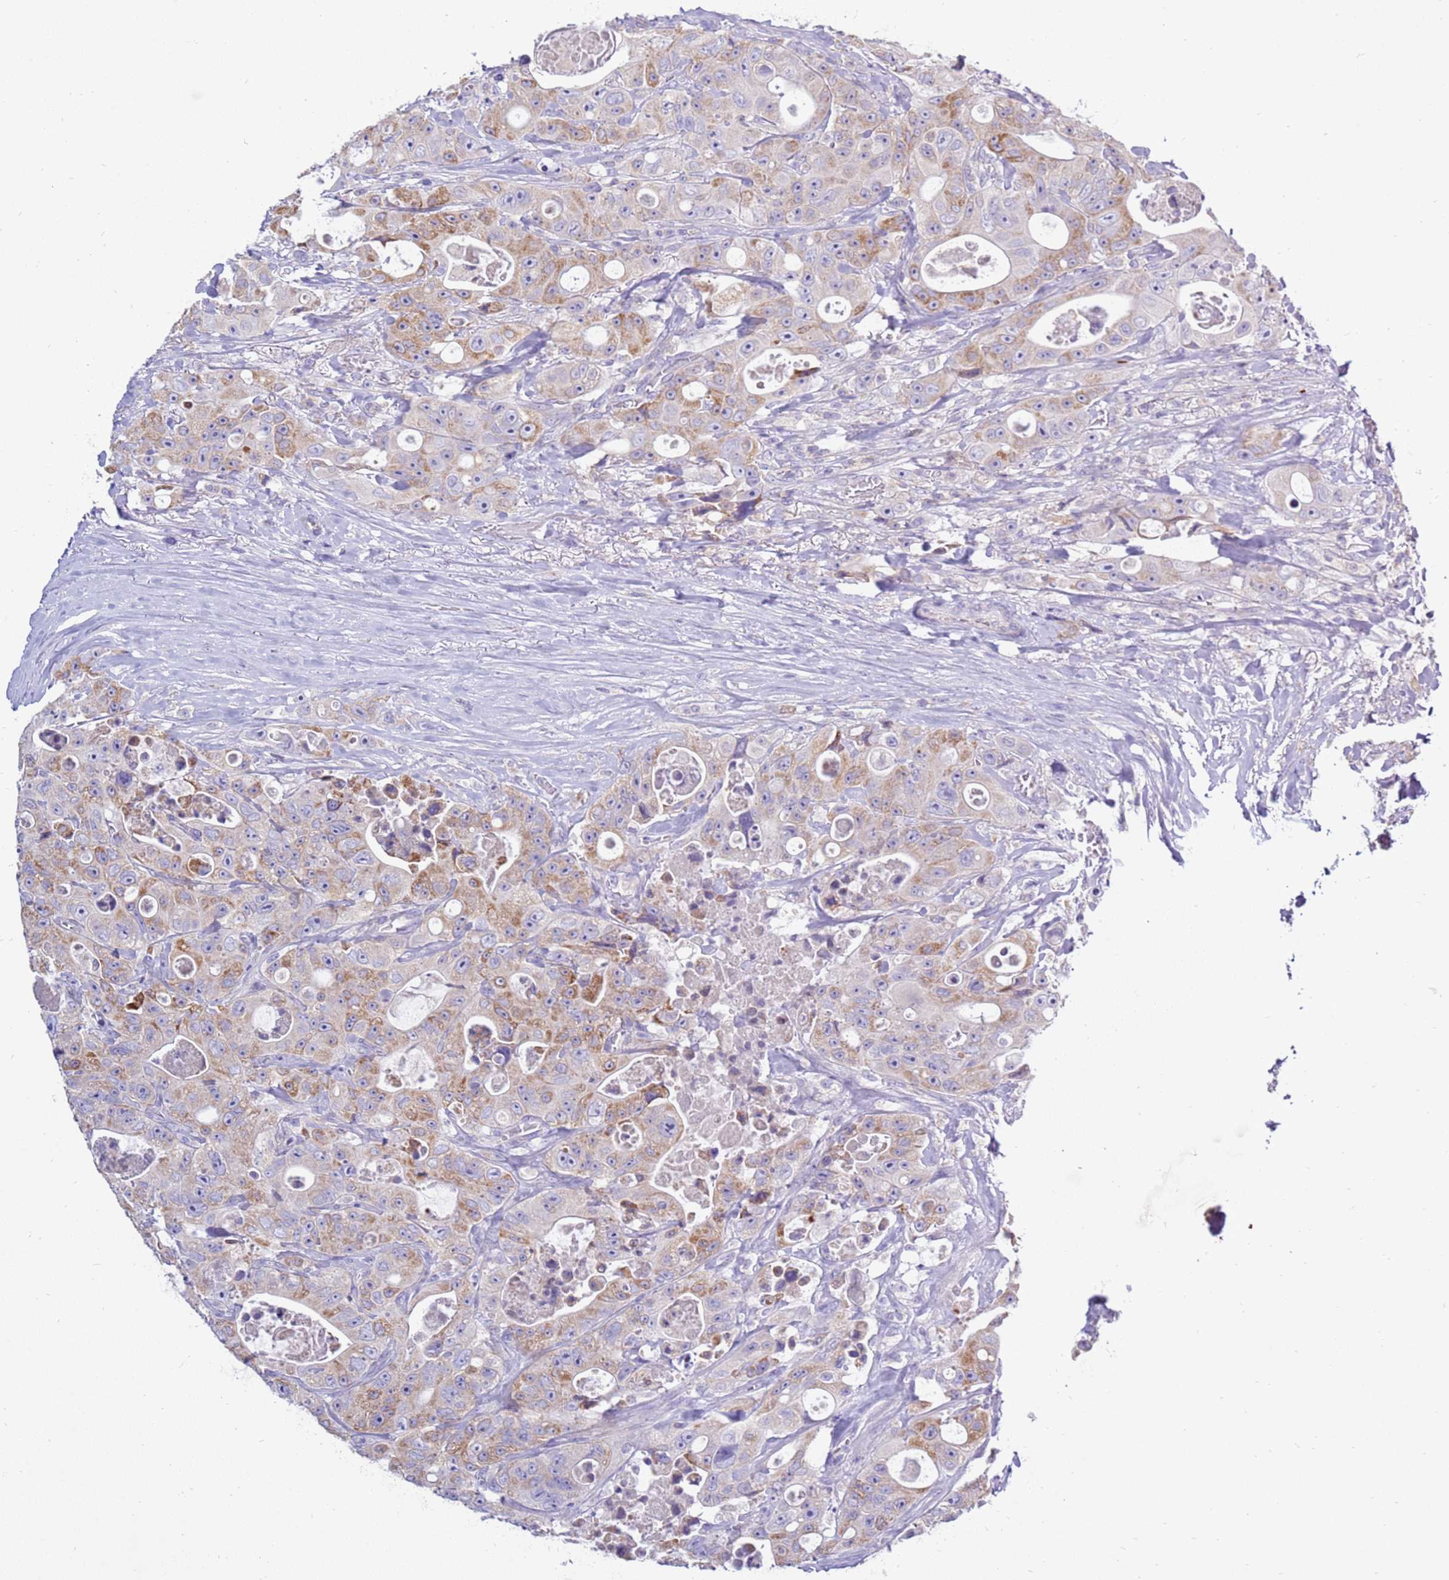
{"staining": {"intensity": "moderate", "quantity": "25%-75%", "location": "cytoplasmic/membranous"}, "tissue": "colorectal cancer", "cell_type": "Tumor cells", "image_type": "cancer", "snomed": [{"axis": "morphology", "description": "Adenocarcinoma, NOS"}, {"axis": "topography", "description": "Colon"}], "caption": "Colorectal cancer (adenocarcinoma) stained with a protein marker shows moderate staining in tumor cells.", "gene": "IGF1R", "patient": {"sex": "female", "age": 46}}